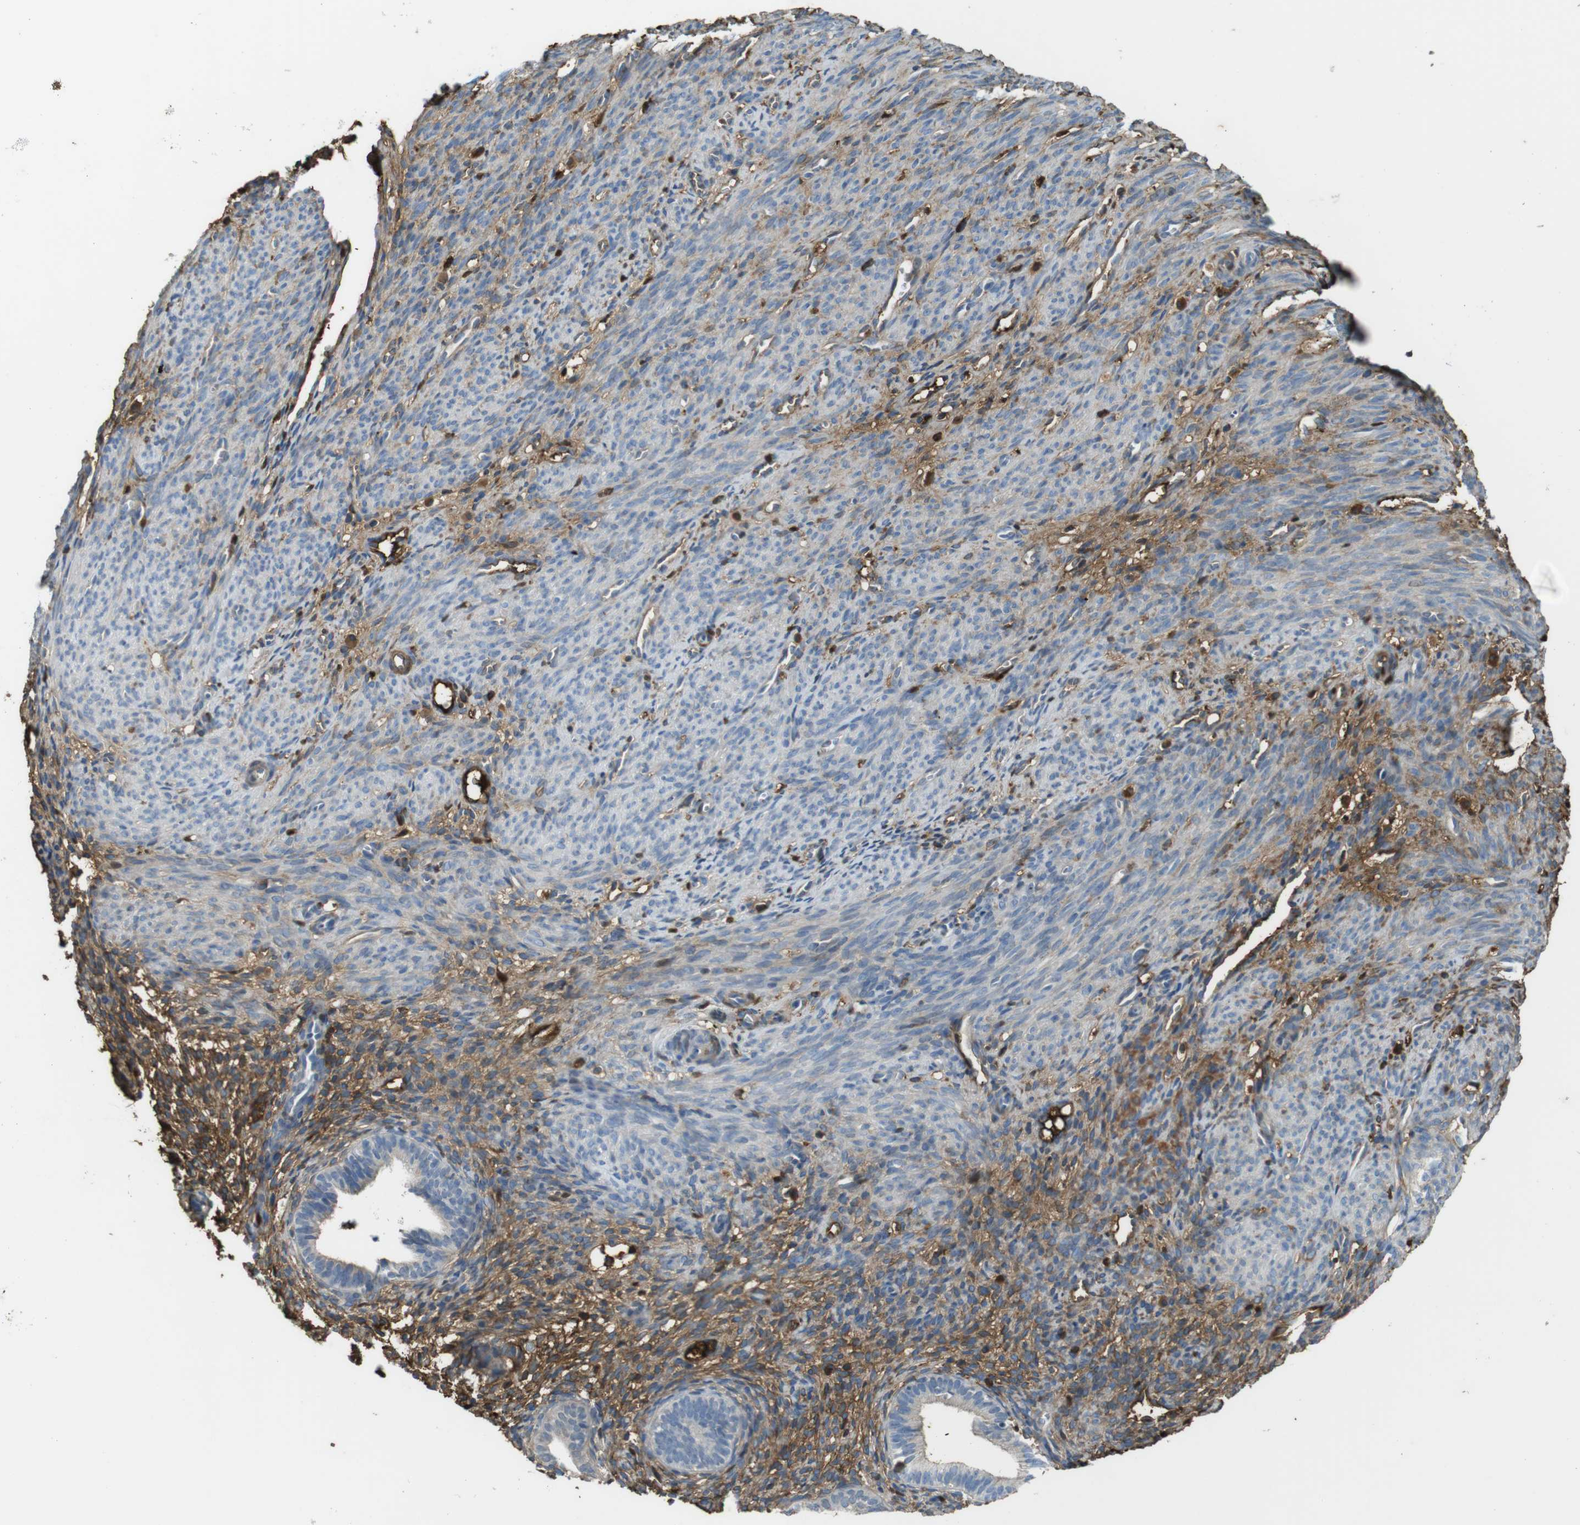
{"staining": {"intensity": "moderate", "quantity": "25%-75%", "location": "cytoplasmic/membranous"}, "tissue": "endometrium", "cell_type": "Cells in endometrial stroma", "image_type": "normal", "snomed": [{"axis": "morphology", "description": "Normal tissue, NOS"}, {"axis": "morphology", "description": "Adenocarcinoma, NOS"}, {"axis": "topography", "description": "Endometrium"}, {"axis": "topography", "description": "Ovary"}], "caption": "Protein staining of benign endometrium reveals moderate cytoplasmic/membranous expression in about 25%-75% of cells in endometrial stroma.", "gene": "LTBP4", "patient": {"sex": "female", "age": 68}}